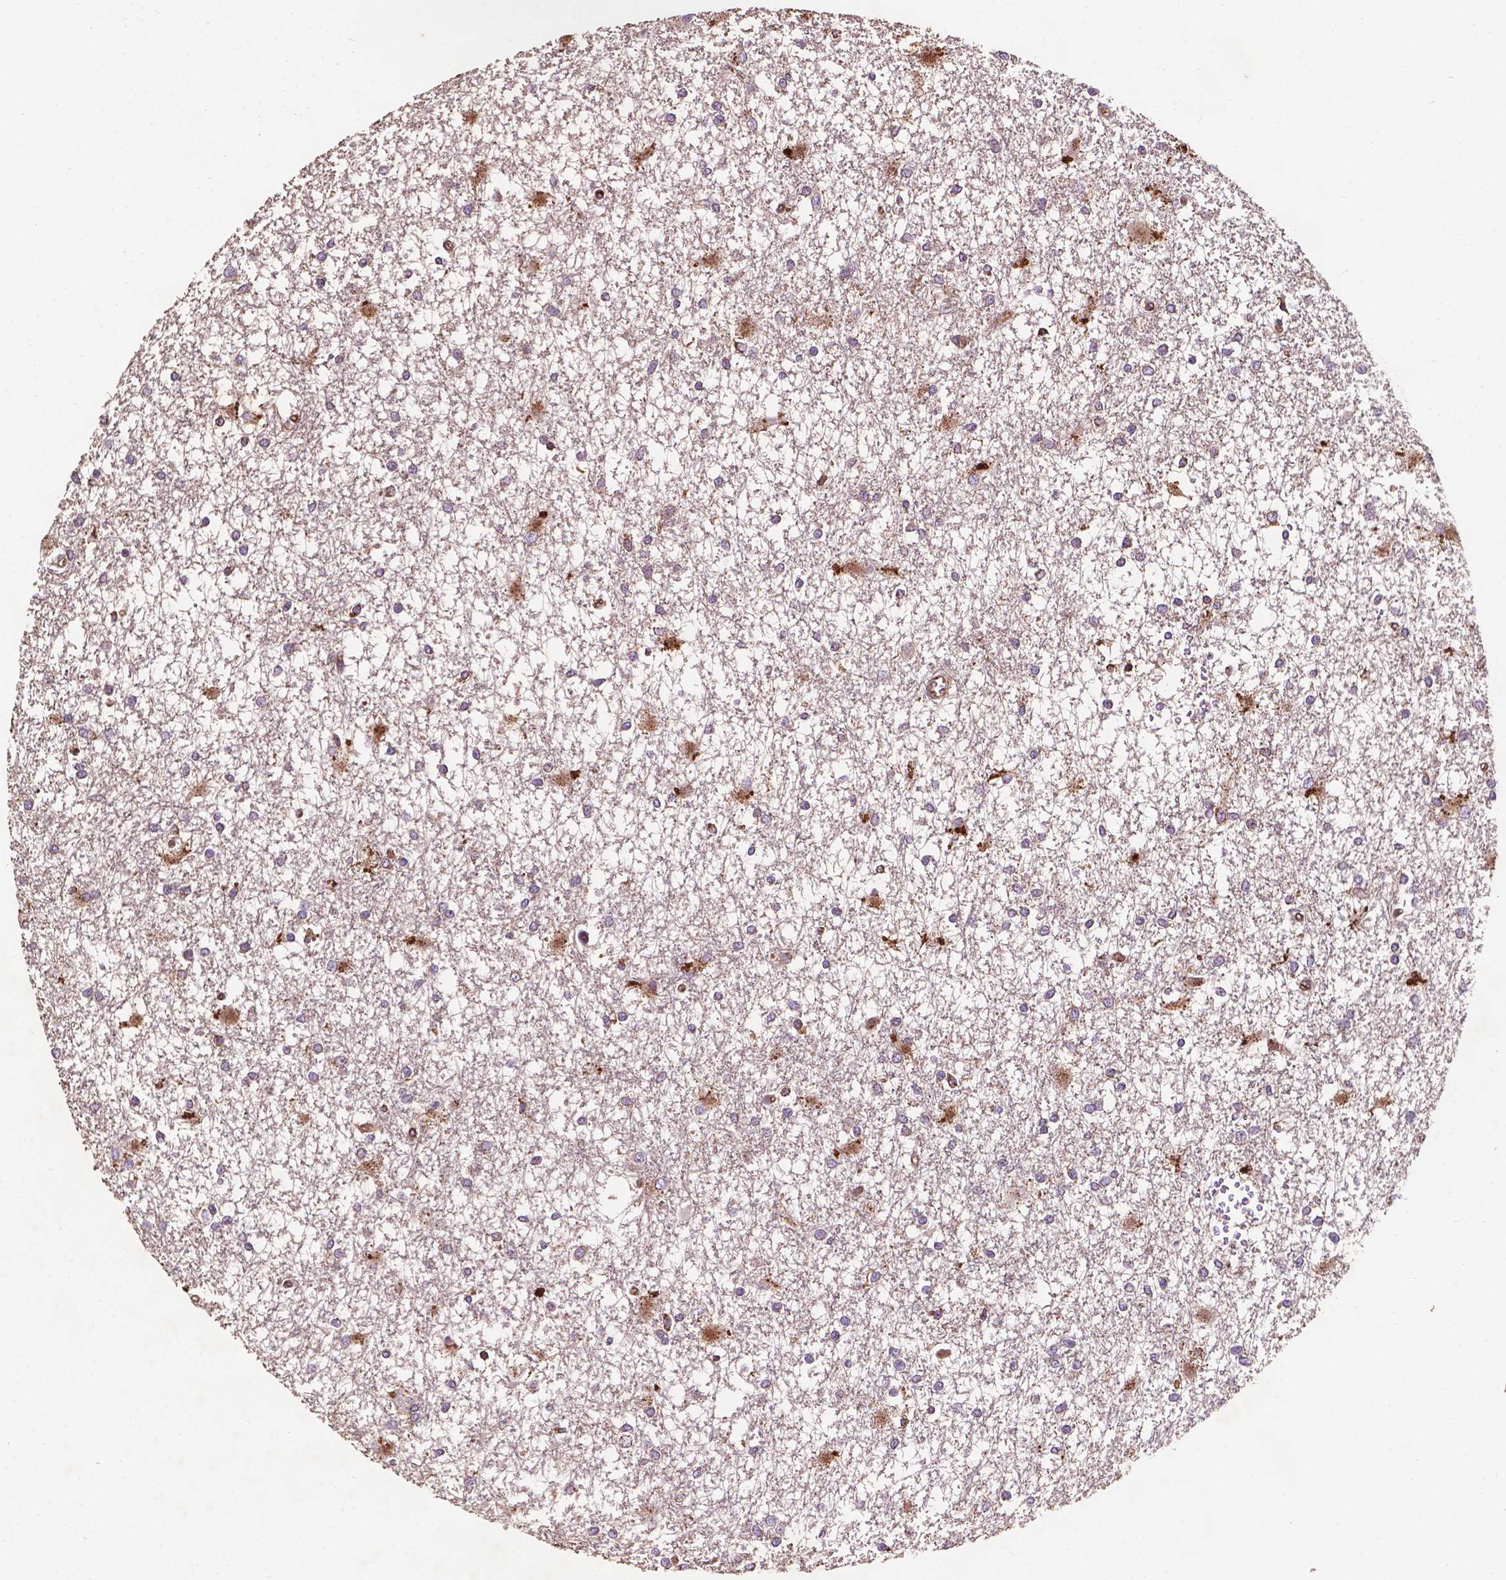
{"staining": {"intensity": "moderate", "quantity": "<25%", "location": "cytoplasmic/membranous"}, "tissue": "glioma", "cell_type": "Tumor cells", "image_type": "cancer", "snomed": [{"axis": "morphology", "description": "Glioma, malignant, High grade"}, {"axis": "topography", "description": "Cerebral cortex"}], "caption": "Glioma stained for a protein (brown) displays moderate cytoplasmic/membranous positive staining in approximately <25% of tumor cells.", "gene": "CCDC71L", "patient": {"sex": "male", "age": 79}}